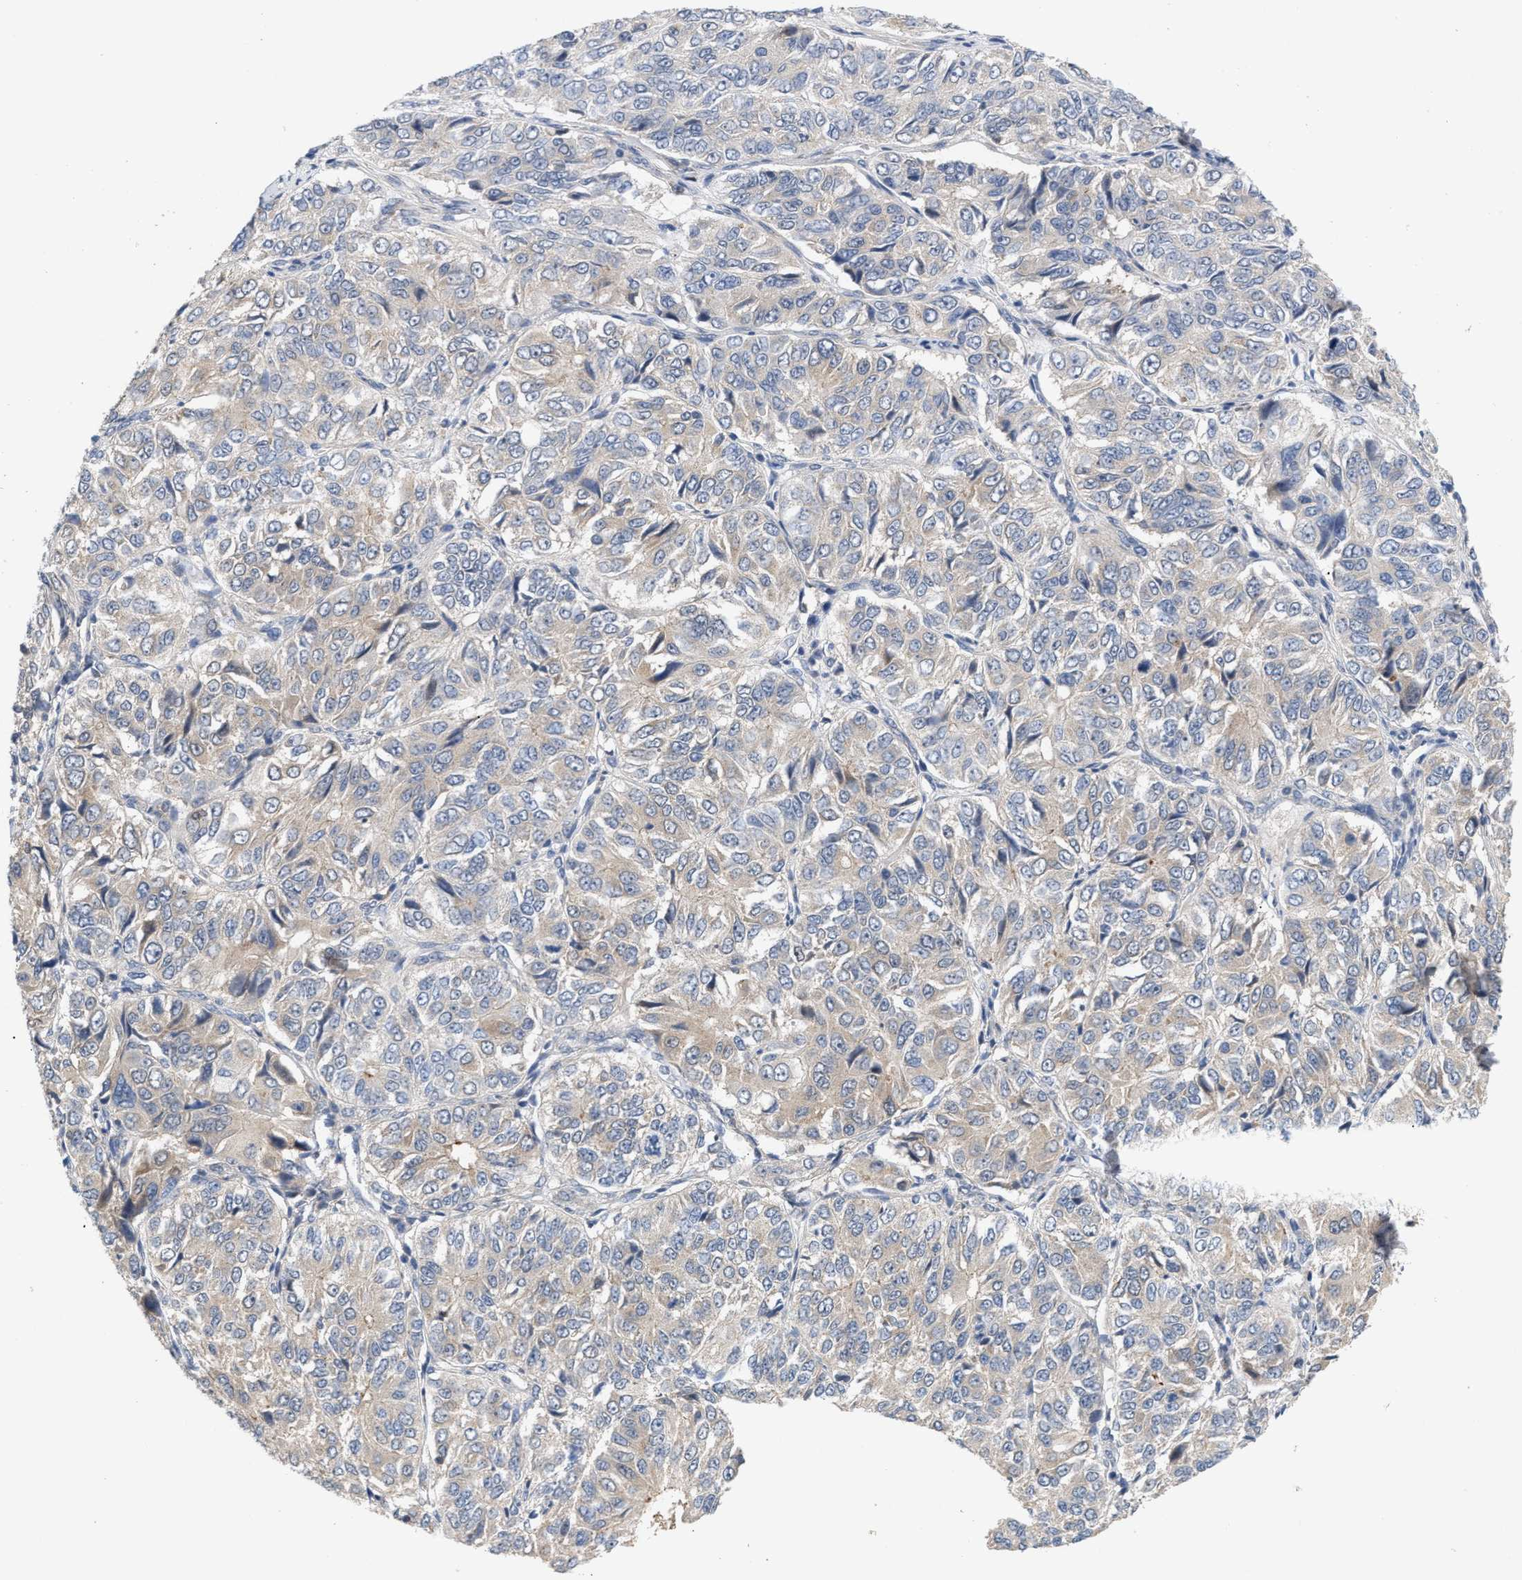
{"staining": {"intensity": "weak", "quantity": "<25%", "location": "cytoplasmic/membranous"}, "tissue": "ovarian cancer", "cell_type": "Tumor cells", "image_type": "cancer", "snomed": [{"axis": "morphology", "description": "Carcinoma, endometroid"}, {"axis": "topography", "description": "Ovary"}], "caption": "DAB immunohistochemical staining of endometroid carcinoma (ovarian) displays no significant expression in tumor cells.", "gene": "DBNL", "patient": {"sex": "female", "age": 51}}